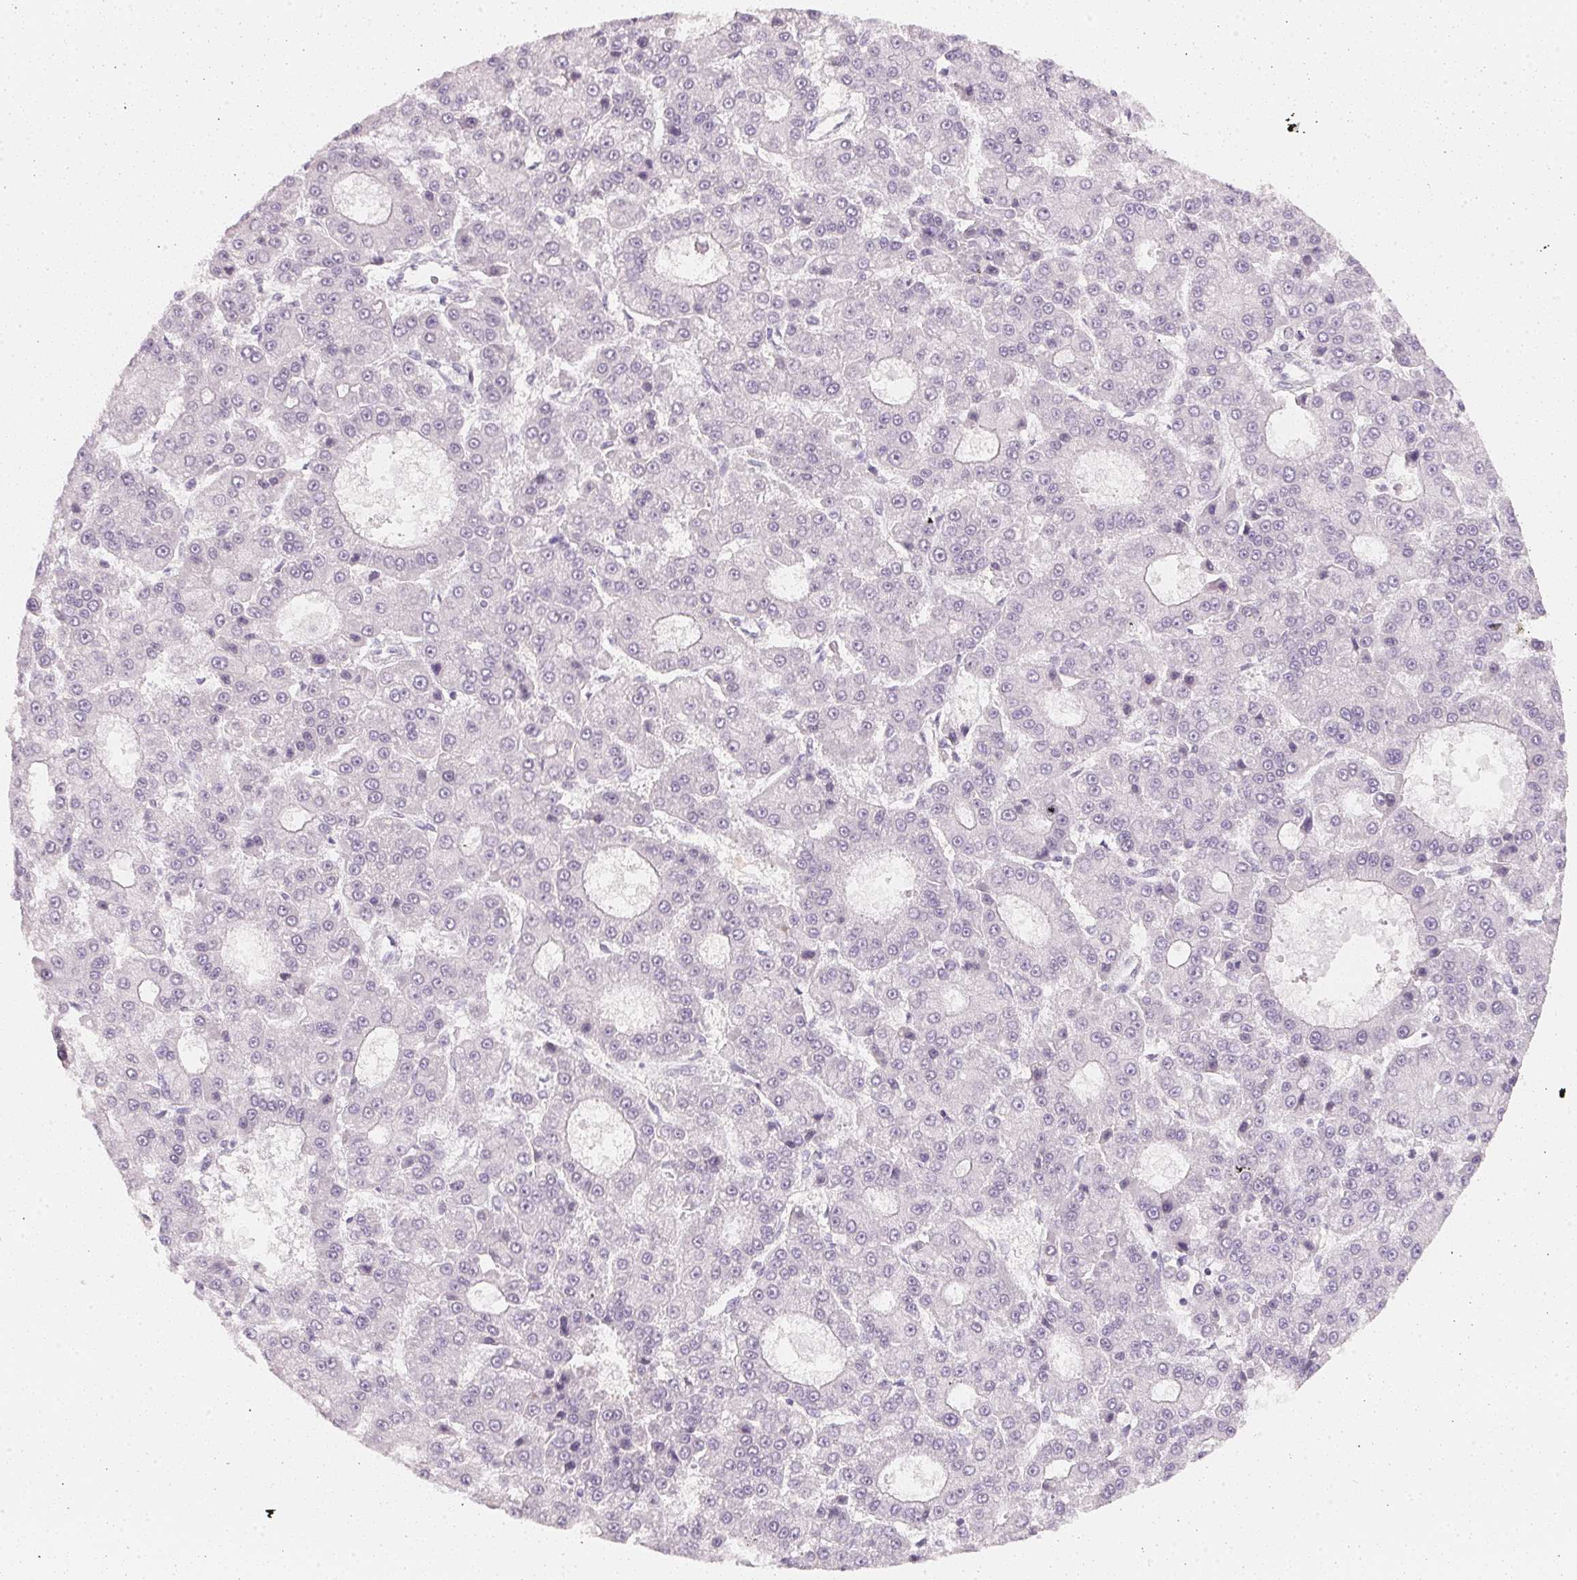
{"staining": {"intensity": "negative", "quantity": "none", "location": "none"}, "tissue": "liver cancer", "cell_type": "Tumor cells", "image_type": "cancer", "snomed": [{"axis": "morphology", "description": "Carcinoma, Hepatocellular, NOS"}, {"axis": "topography", "description": "Liver"}], "caption": "The histopathology image reveals no significant expression in tumor cells of liver cancer (hepatocellular carcinoma).", "gene": "CFAP276", "patient": {"sex": "male", "age": 70}}